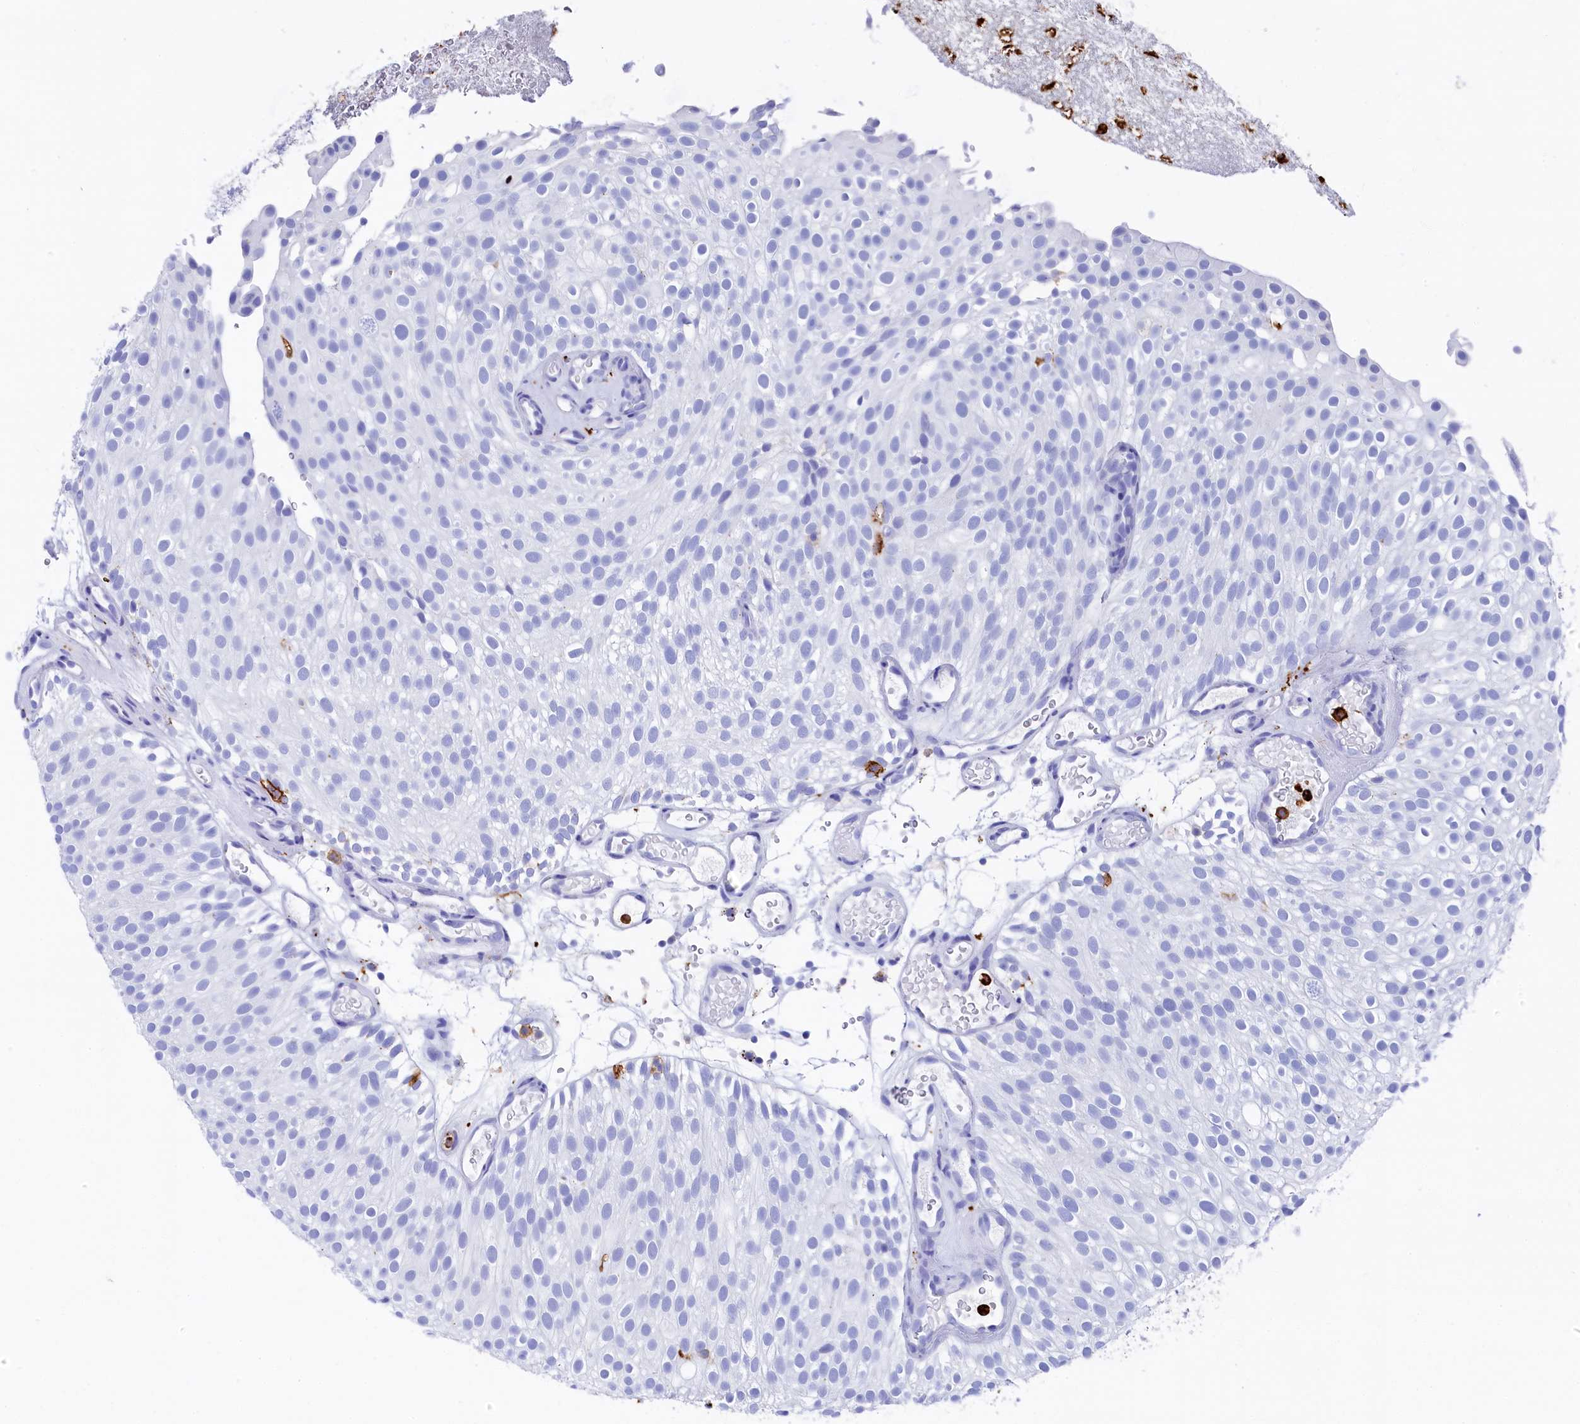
{"staining": {"intensity": "negative", "quantity": "none", "location": "none"}, "tissue": "urothelial cancer", "cell_type": "Tumor cells", "image_type": "cancer", "snomed": [{"axis": "morphology", "description": "Urothelial carcinoma, Low grade"}, {"axis": "topography", "description": "Urinary bladder"}], "caption": "IHC of urothelial carcinoma (low-grade) exhibits no expression in tumor cells.", "gene": "PLAC8", "patient": {"sex": "male", "age": 78}}